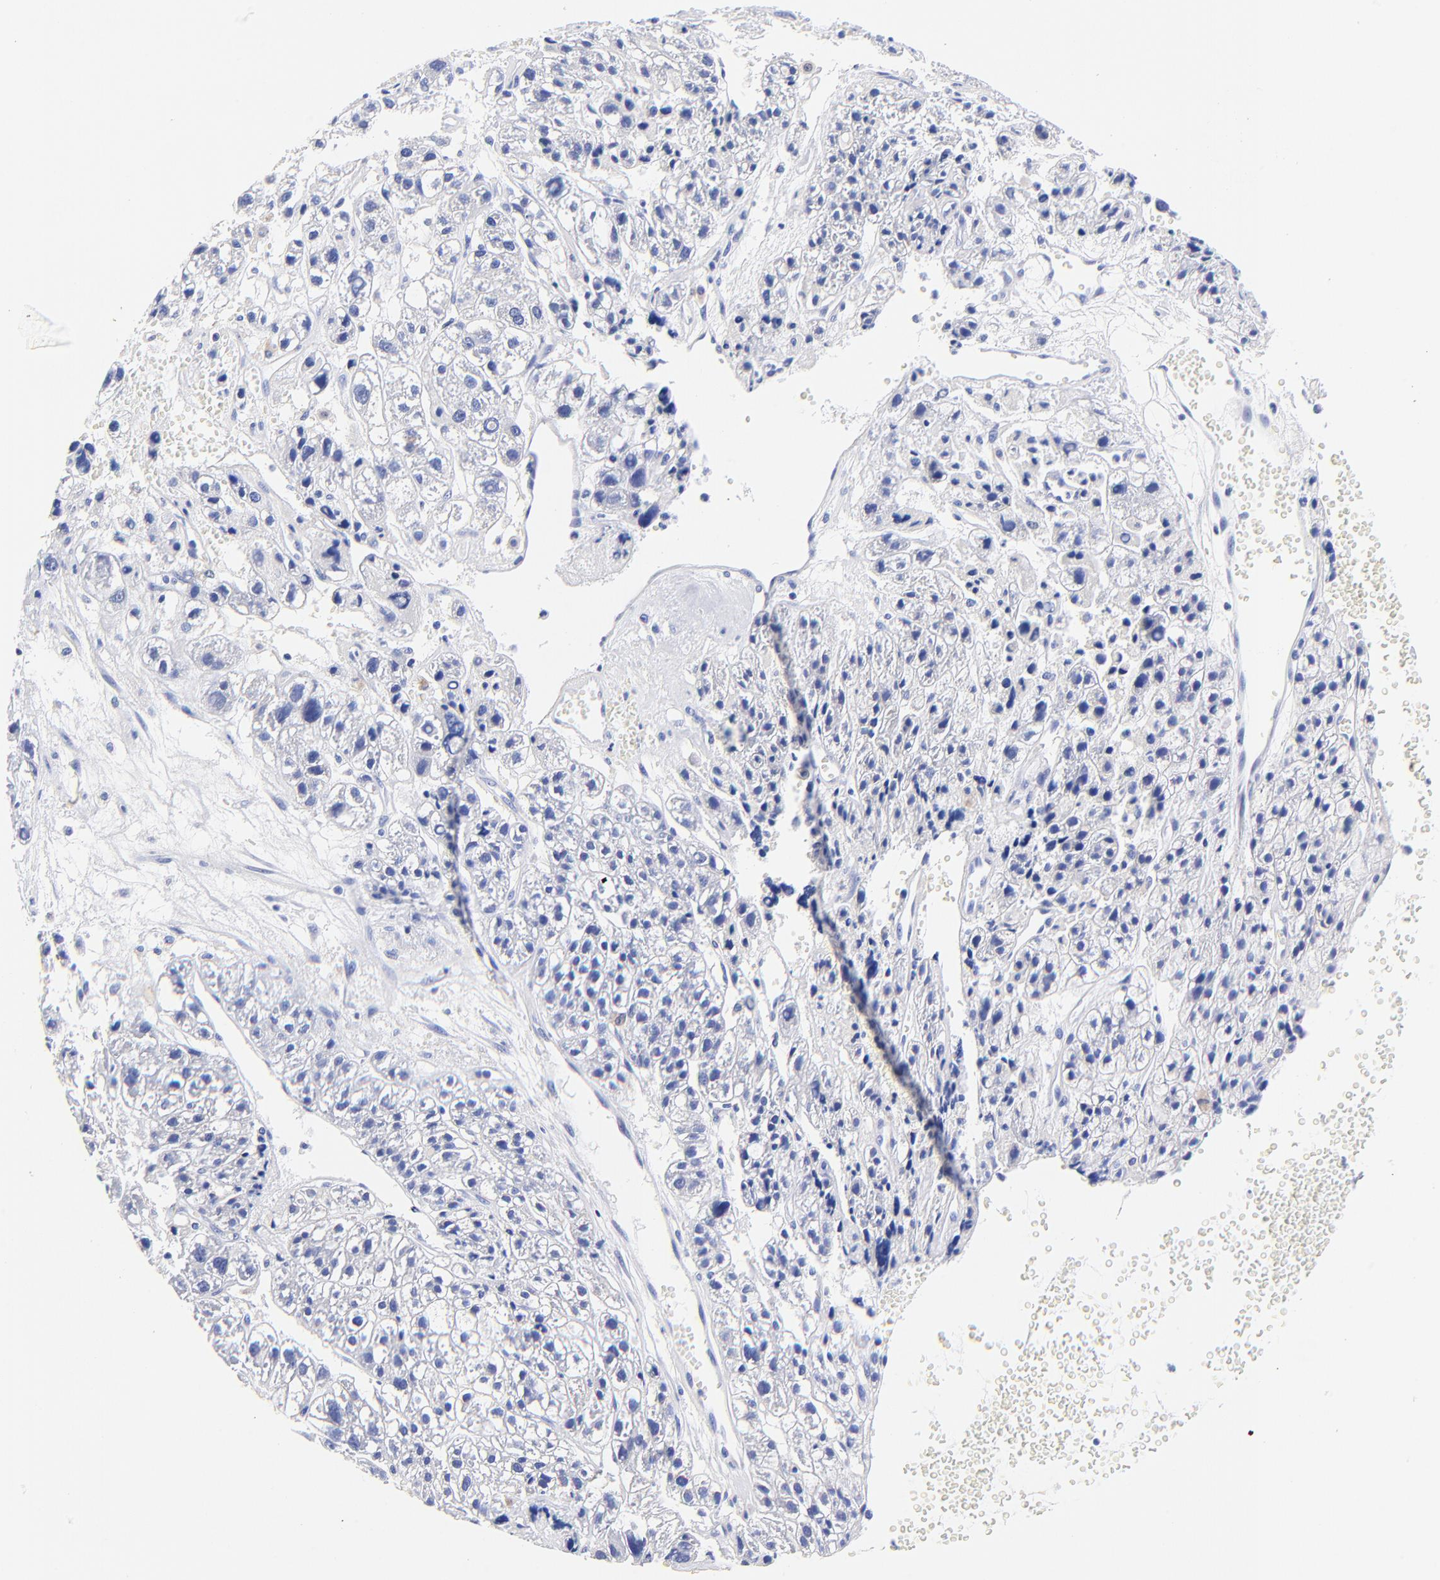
{"staining": {"intensity": "negative", "quantity": "none", "location": "none"}, "tissue": "liver cancer", "cell_type": "Tumor cells", "image_type": "cancer", "snomed": [{"axis": "morphology", "description": "Carcinoma, Hepatocellular, NOS"}, {"axis": "topography", "description": "Liver"}], "caption": "Hepatocellular carcinoma (liver) stained for a protein using immunohistochemistry (IHC) reveals no positivity tumor cells.", "gene": "HORMAD2", "patient": {"sex": "female", "age": 85}}